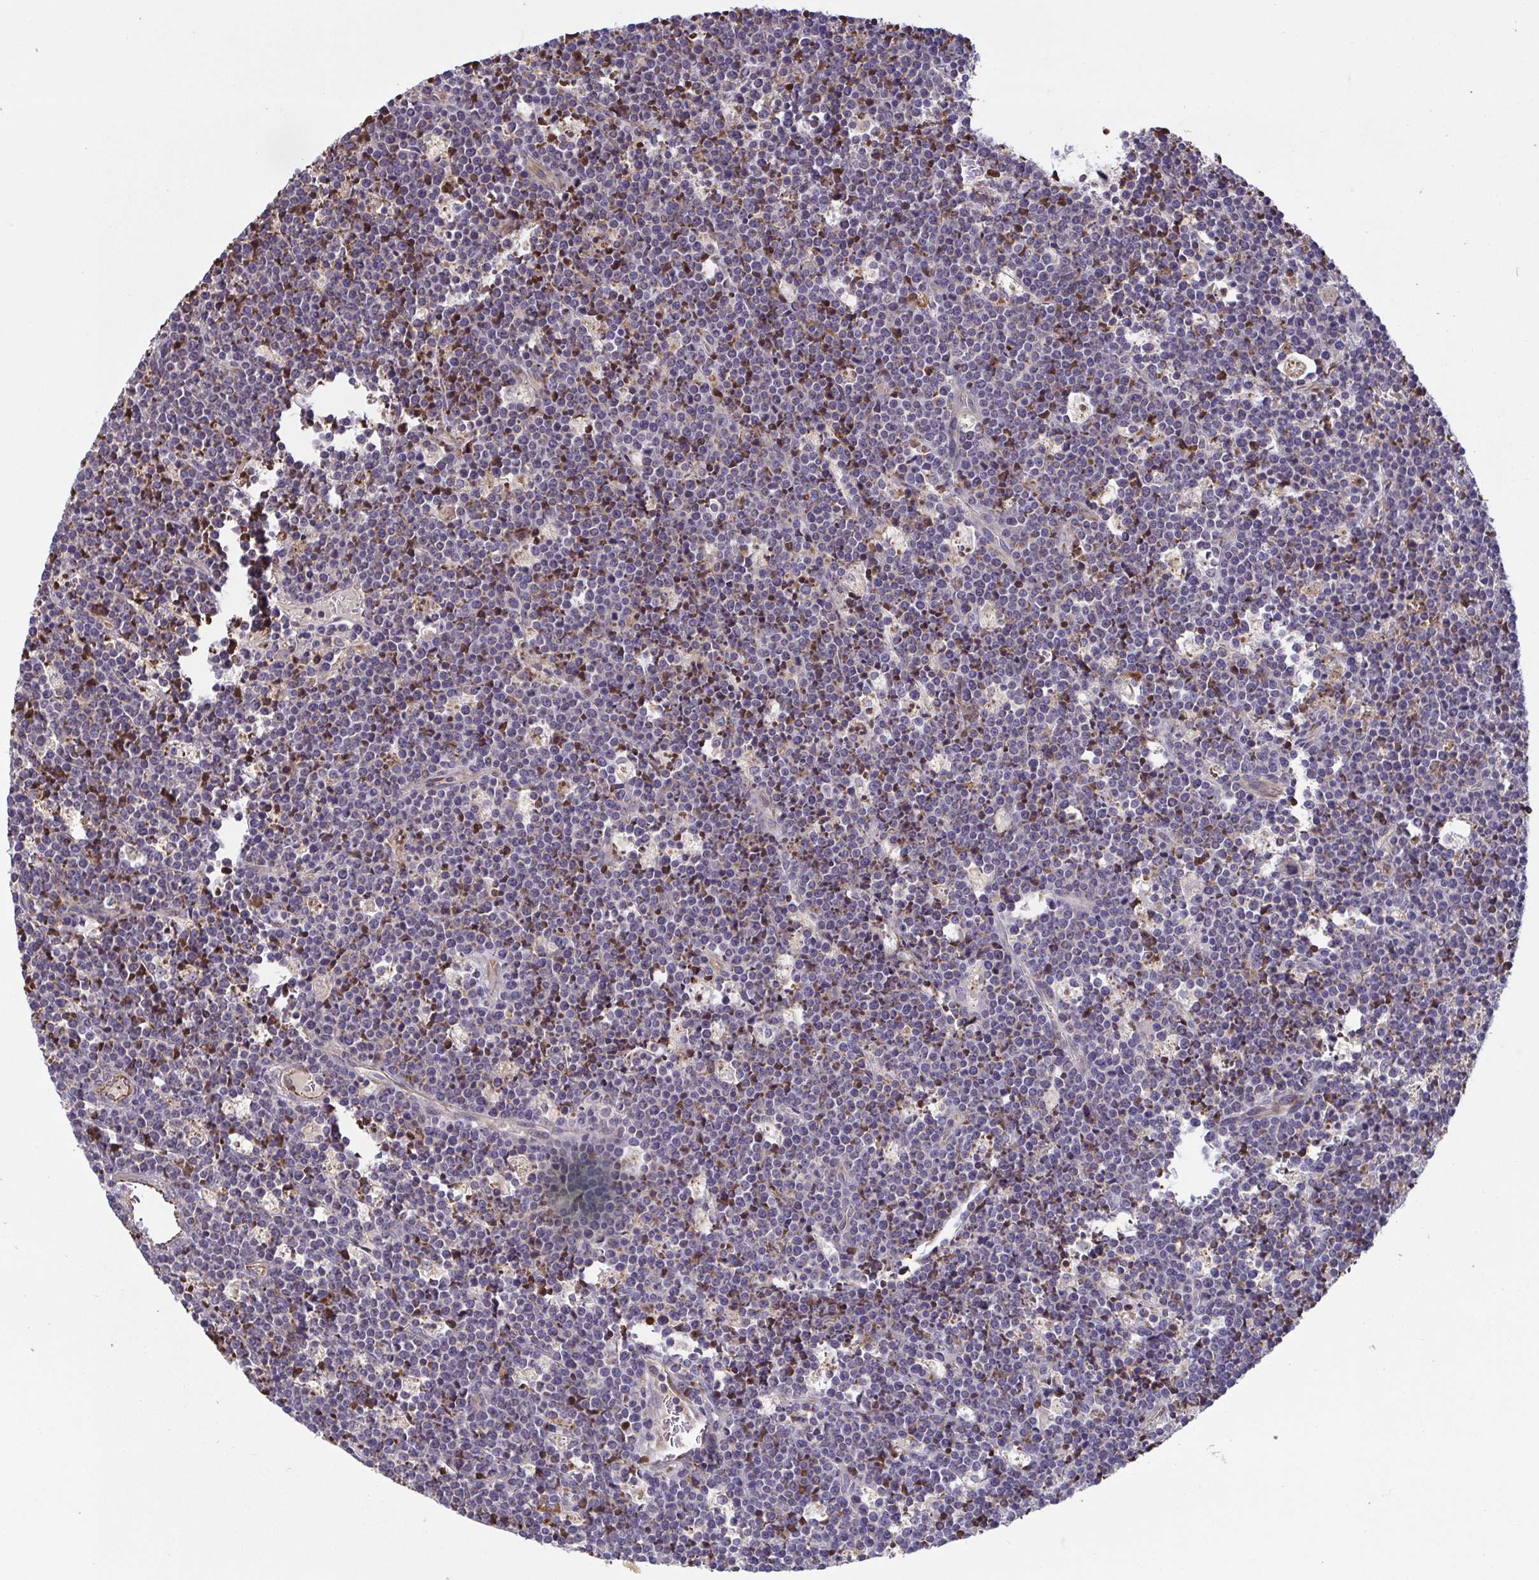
{"staining": {"intensity": "moderate", "quantity": "<25%", "location": "cytoplasmic/membranous"}, "tissue": "lymphoma", "cell_type": "Tumor cells", "image_type": "cancer", "snomed": [{"axis": "morphology", "description": "Malignant lymphoma, non-Hodgkin's type, High grade"}, {"axis": "topography", "description": "Ovary"}], "caption": "A brown stain labels moderate cytoplasmic/membranous staining of a protein in lymphoma tumor cells.", "gene": "OSBPL7", "patient": {"sex": "female", "age": 56}}